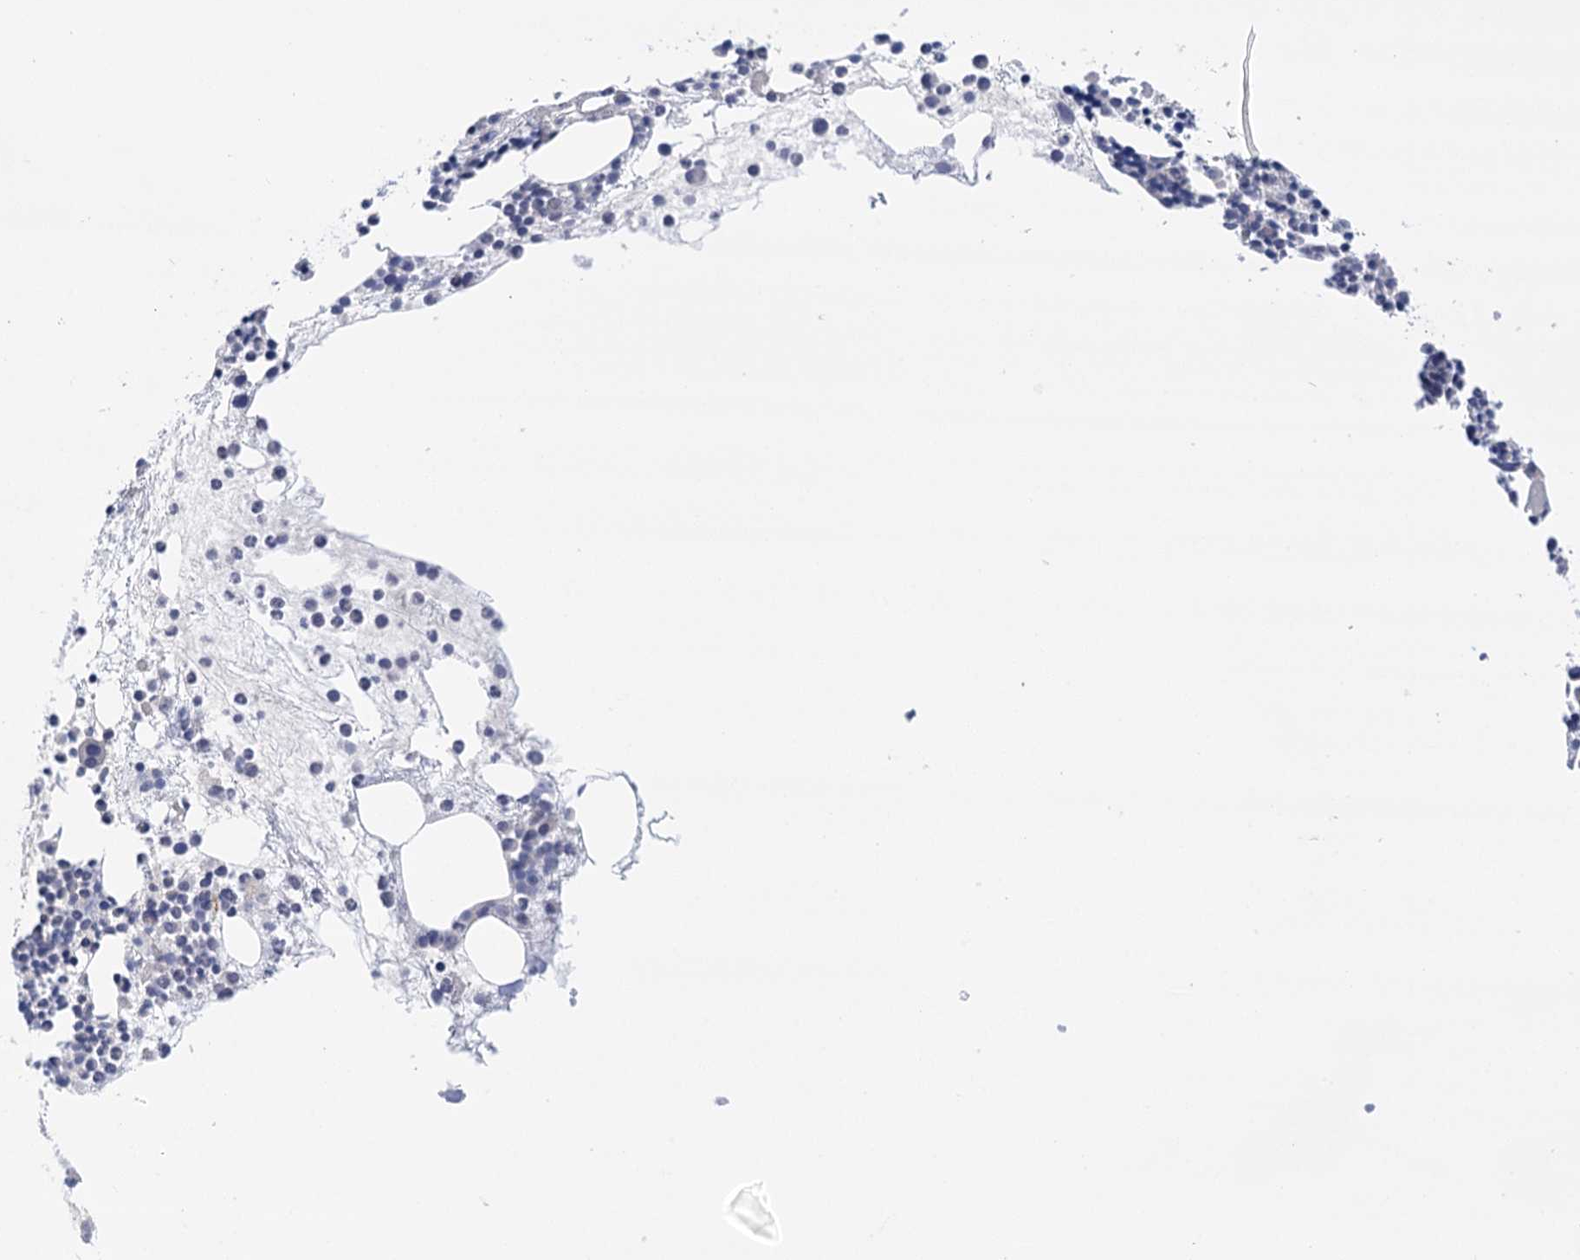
{"staining": {"intensity": "negative", "quantity": "none", "location": "none"}, "tissue": "bone marrow", "cell_type": "Hematopoietic cells", "image_type": "normal", "snomed": [{"axis": "morphology", "description": "Normal tissue, NOS"}, {"axis": "topography", "description": "Bone marrow"}], "caption": "IHC histopathology image of benign bone marrow stained for a protein (brown), which demonstrates no positivity in hematopoietic cells. (Brightfield microscopy of DAB immunohistochemistry at high magnification).", "gene": "LALBA", "patient": {"sex": "female", "age": 89}}